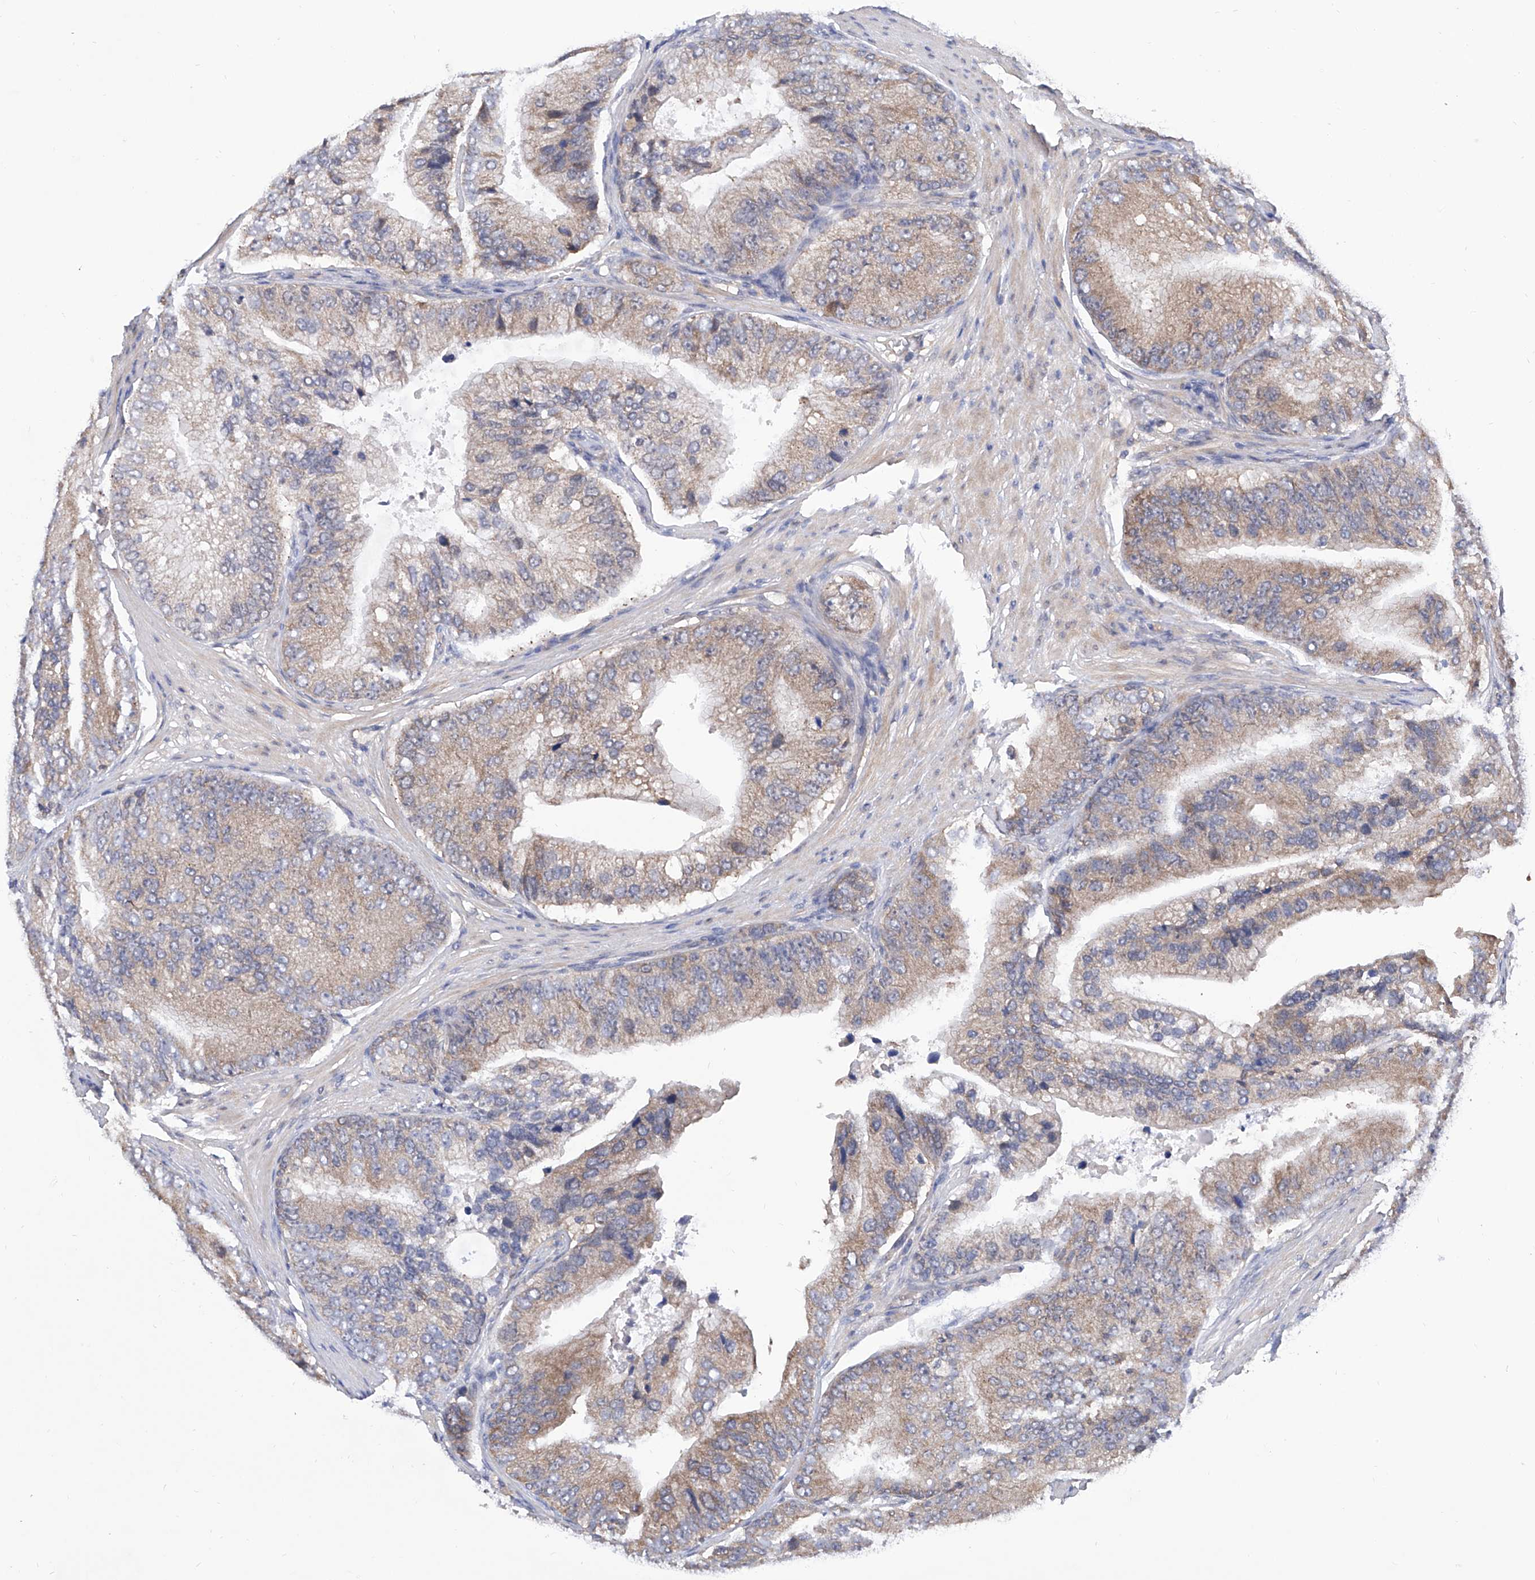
{"staining": {"intensity": "weak", "quantity": ">75%", "location": "cytoplasmic/membranous"}, "tissue": "prostate cancer", "cell_type": "Tumor cells", "image_type": "cancer", "snomed": [{"axis": "morphology", "description": "Adenocarcinoma, High grade"}, {"axis": "topography", "description": "Prostate"}], "caption": "Tumor cells demonstrate weak cytoplasmic/membranous expression in about >75% of cells in prostate adenocarcinoma (high-grade).", "gene": "USP45", "patient": {"sex": "male", "age": 70}}